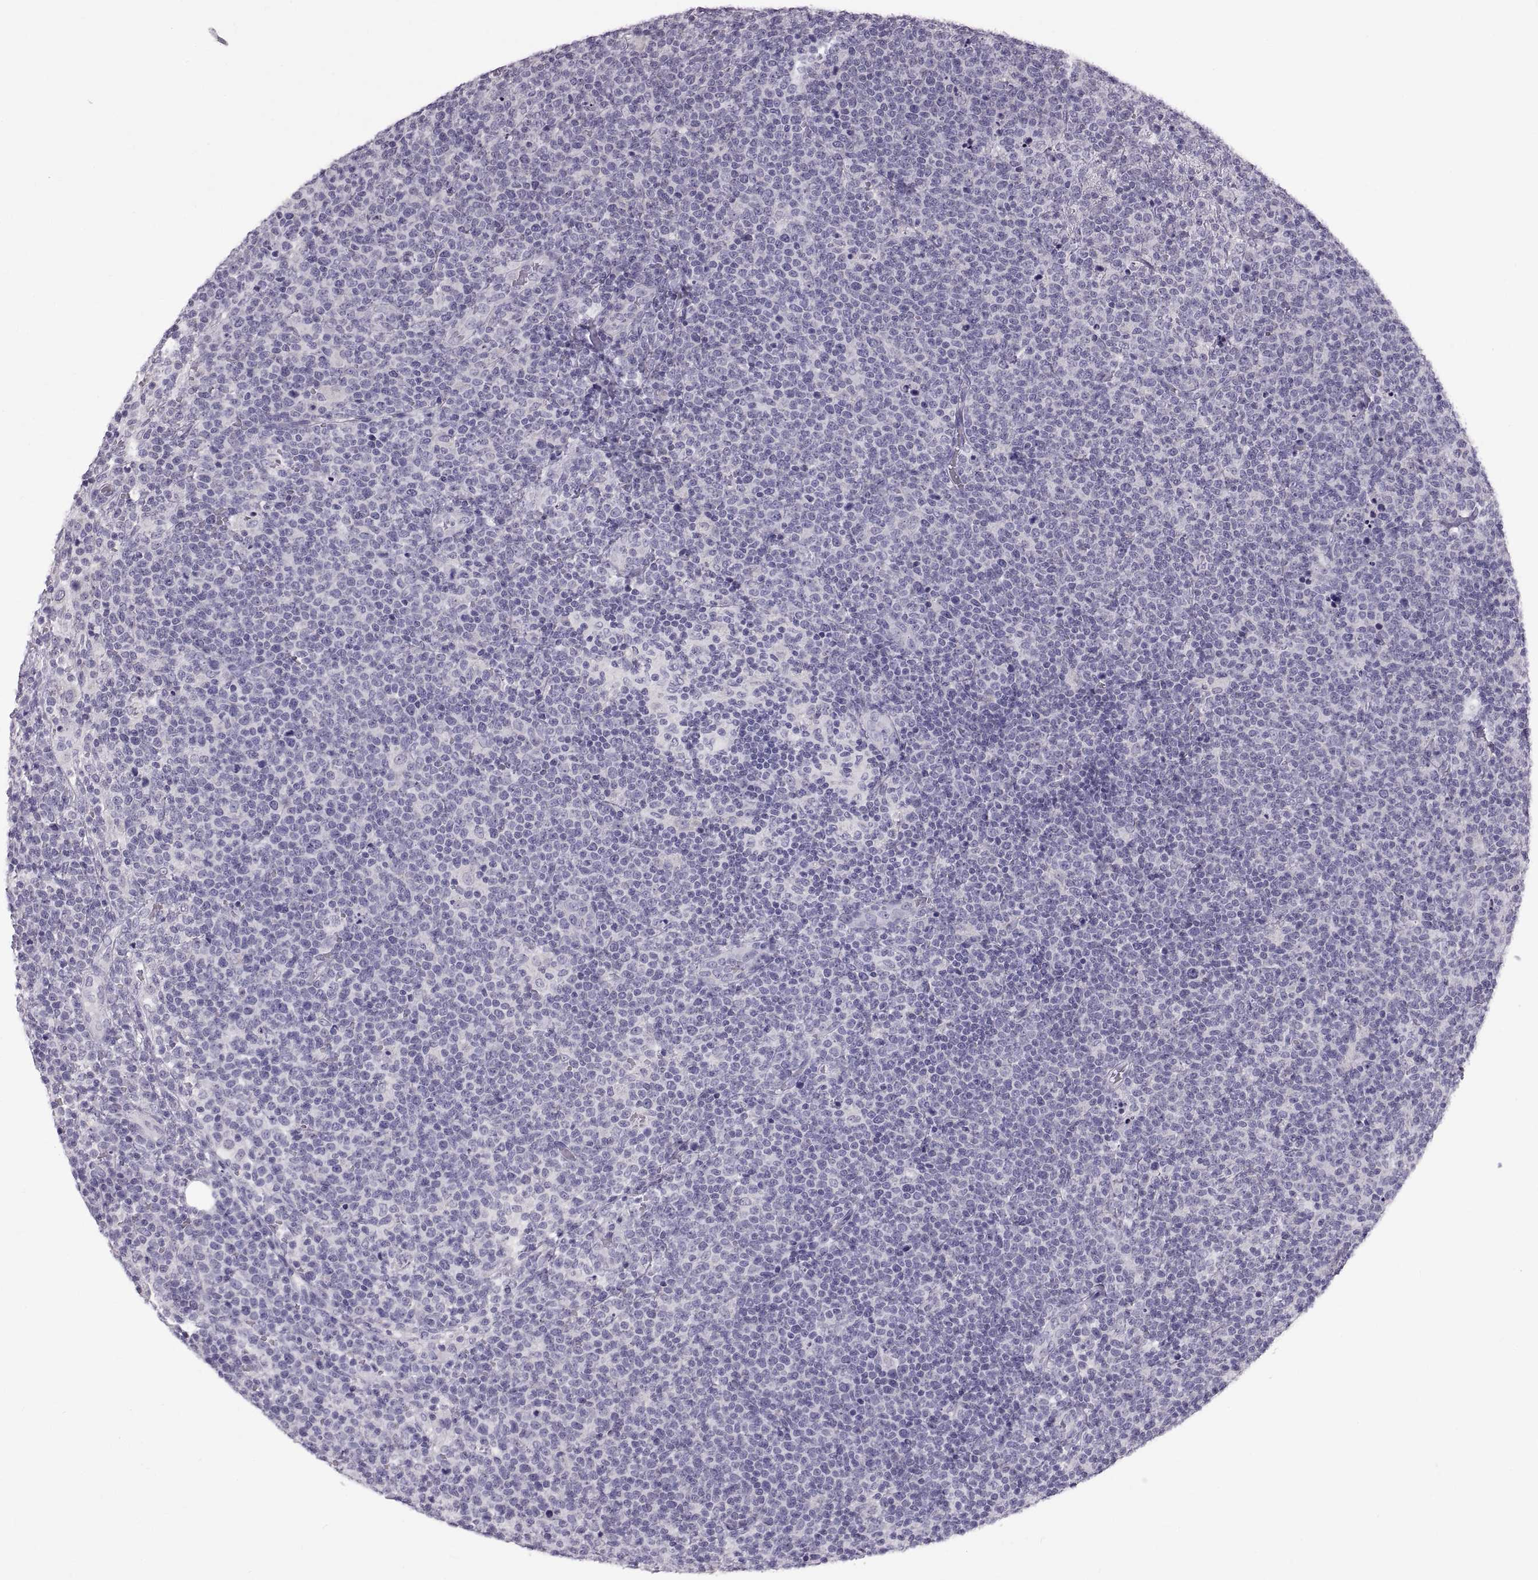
{"staining": {"intensity": "negative", "quantity": "none", "location": "none"}, "tissue": "lymphoma", "cell_type": "Tumor cells", "image_type": "cancer", "snomed": [{"axis": "morphology", "description": "Malignant lymphoma, non-Hodgkin's type, High grade"}, {"axis": "topography", "description": "Lymph node"}], "caption": "Protein analysis of lymphoma displays no significant staining in tumor cells. (DAB (3,3'-diaminobenzidine) immunohistochemistry visualized using brightfield microscopy, high magnification).", "gene": "WBP2NL", "patient": {"sex": "male", "age": 61}}